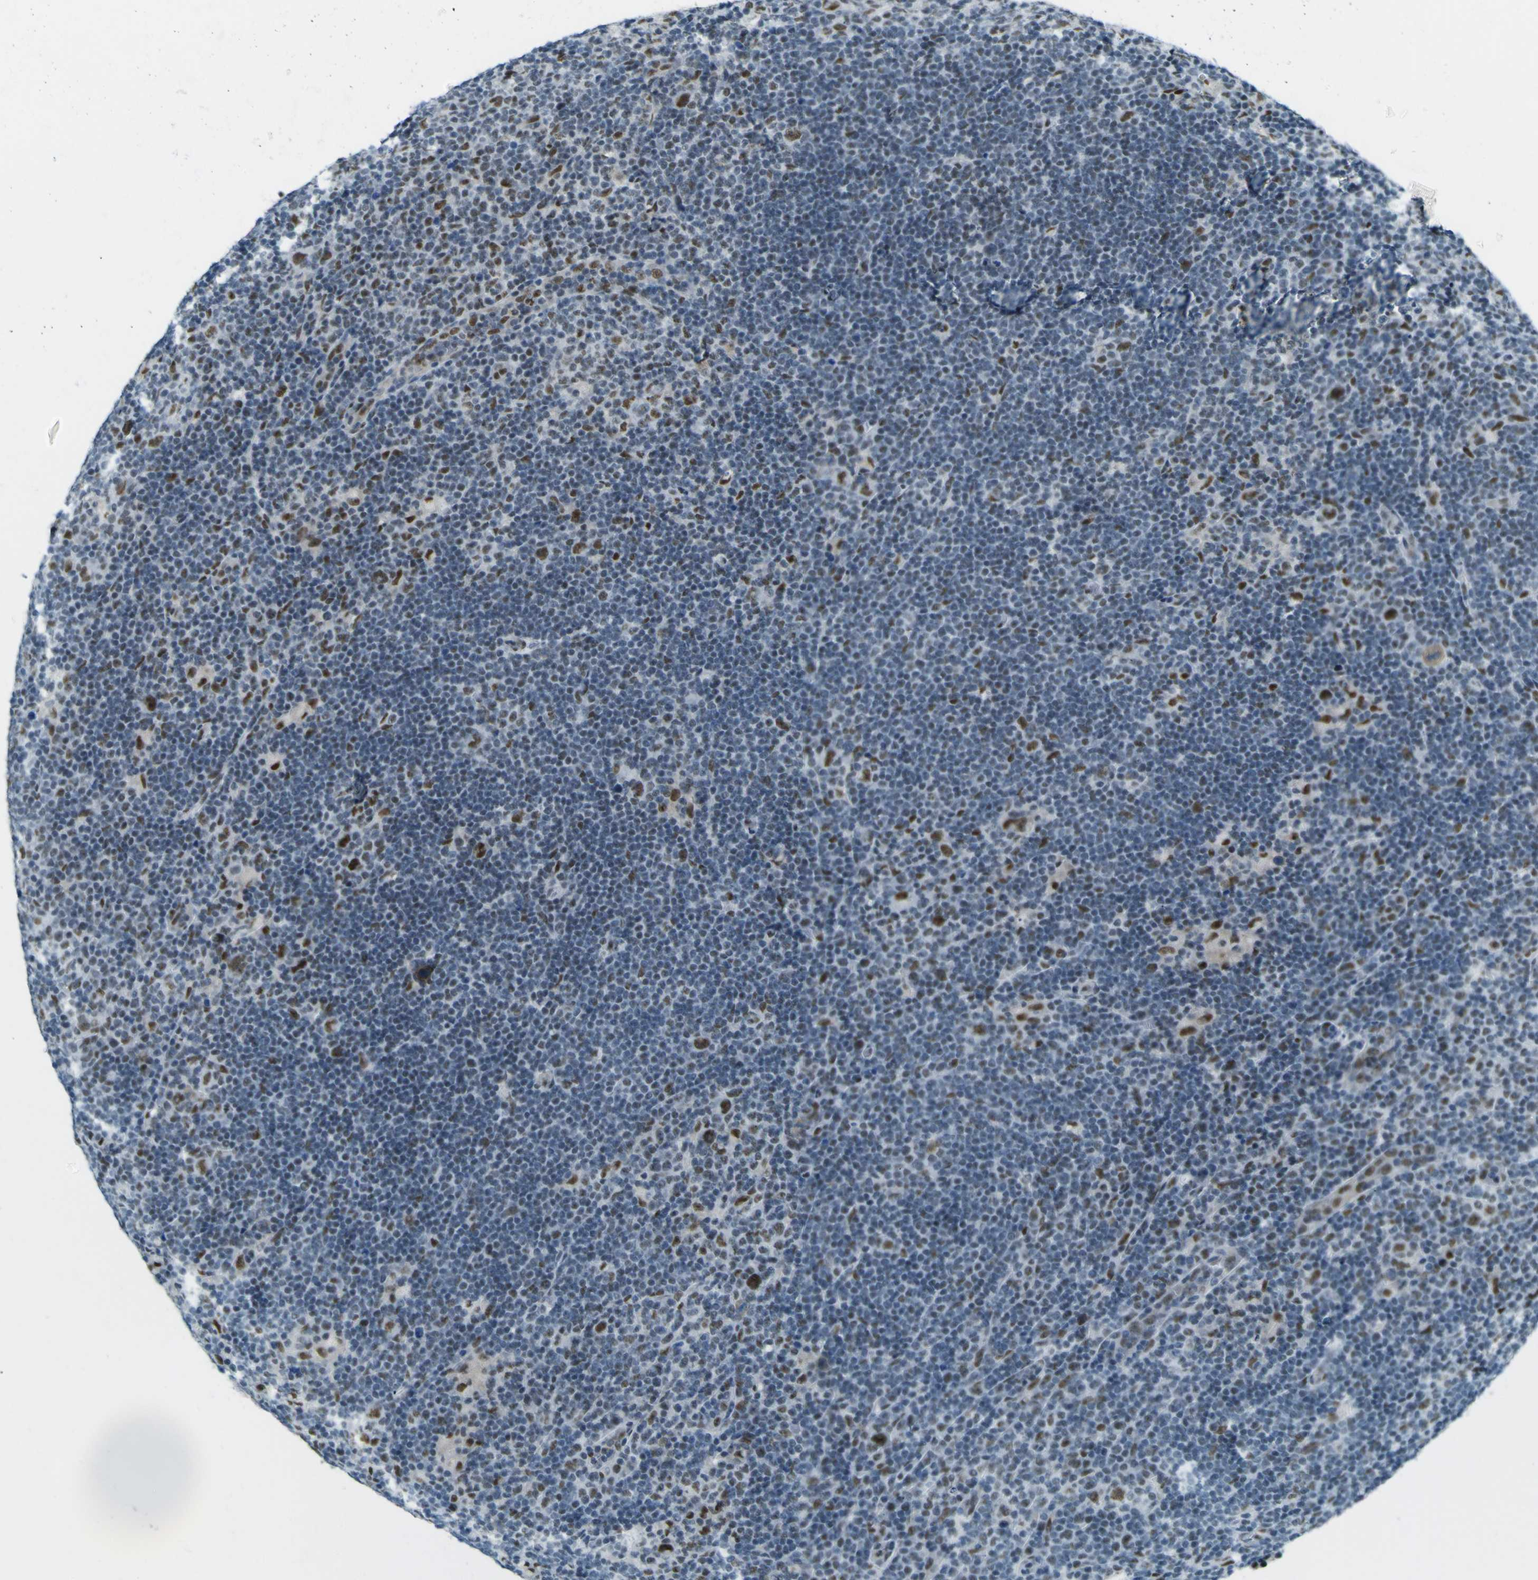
{"staining": {"intensity": "moderate", "quantity": ">75%", "location": "nuclear"}, "tissue": "lymphoma", "cell_type": "Tumor cells", "image_type": "cancer", "snomed": [{"axis": "morphology", "description": "Hodgkin's disease, NOS"}, {"axis": "topography", "description": "Lymph node"}], "caption": "IHC histopathology image of neoplastic tissue: human Hodgkin's disease stained using immunohistochemistry demonstrates medium levels of moderate protein expression localized specifically in the nuclear of tumor cells, appearing as a nuclear brown color.", "gene": "CEBPG", "patient": {"sex": "female", "age": 57}}